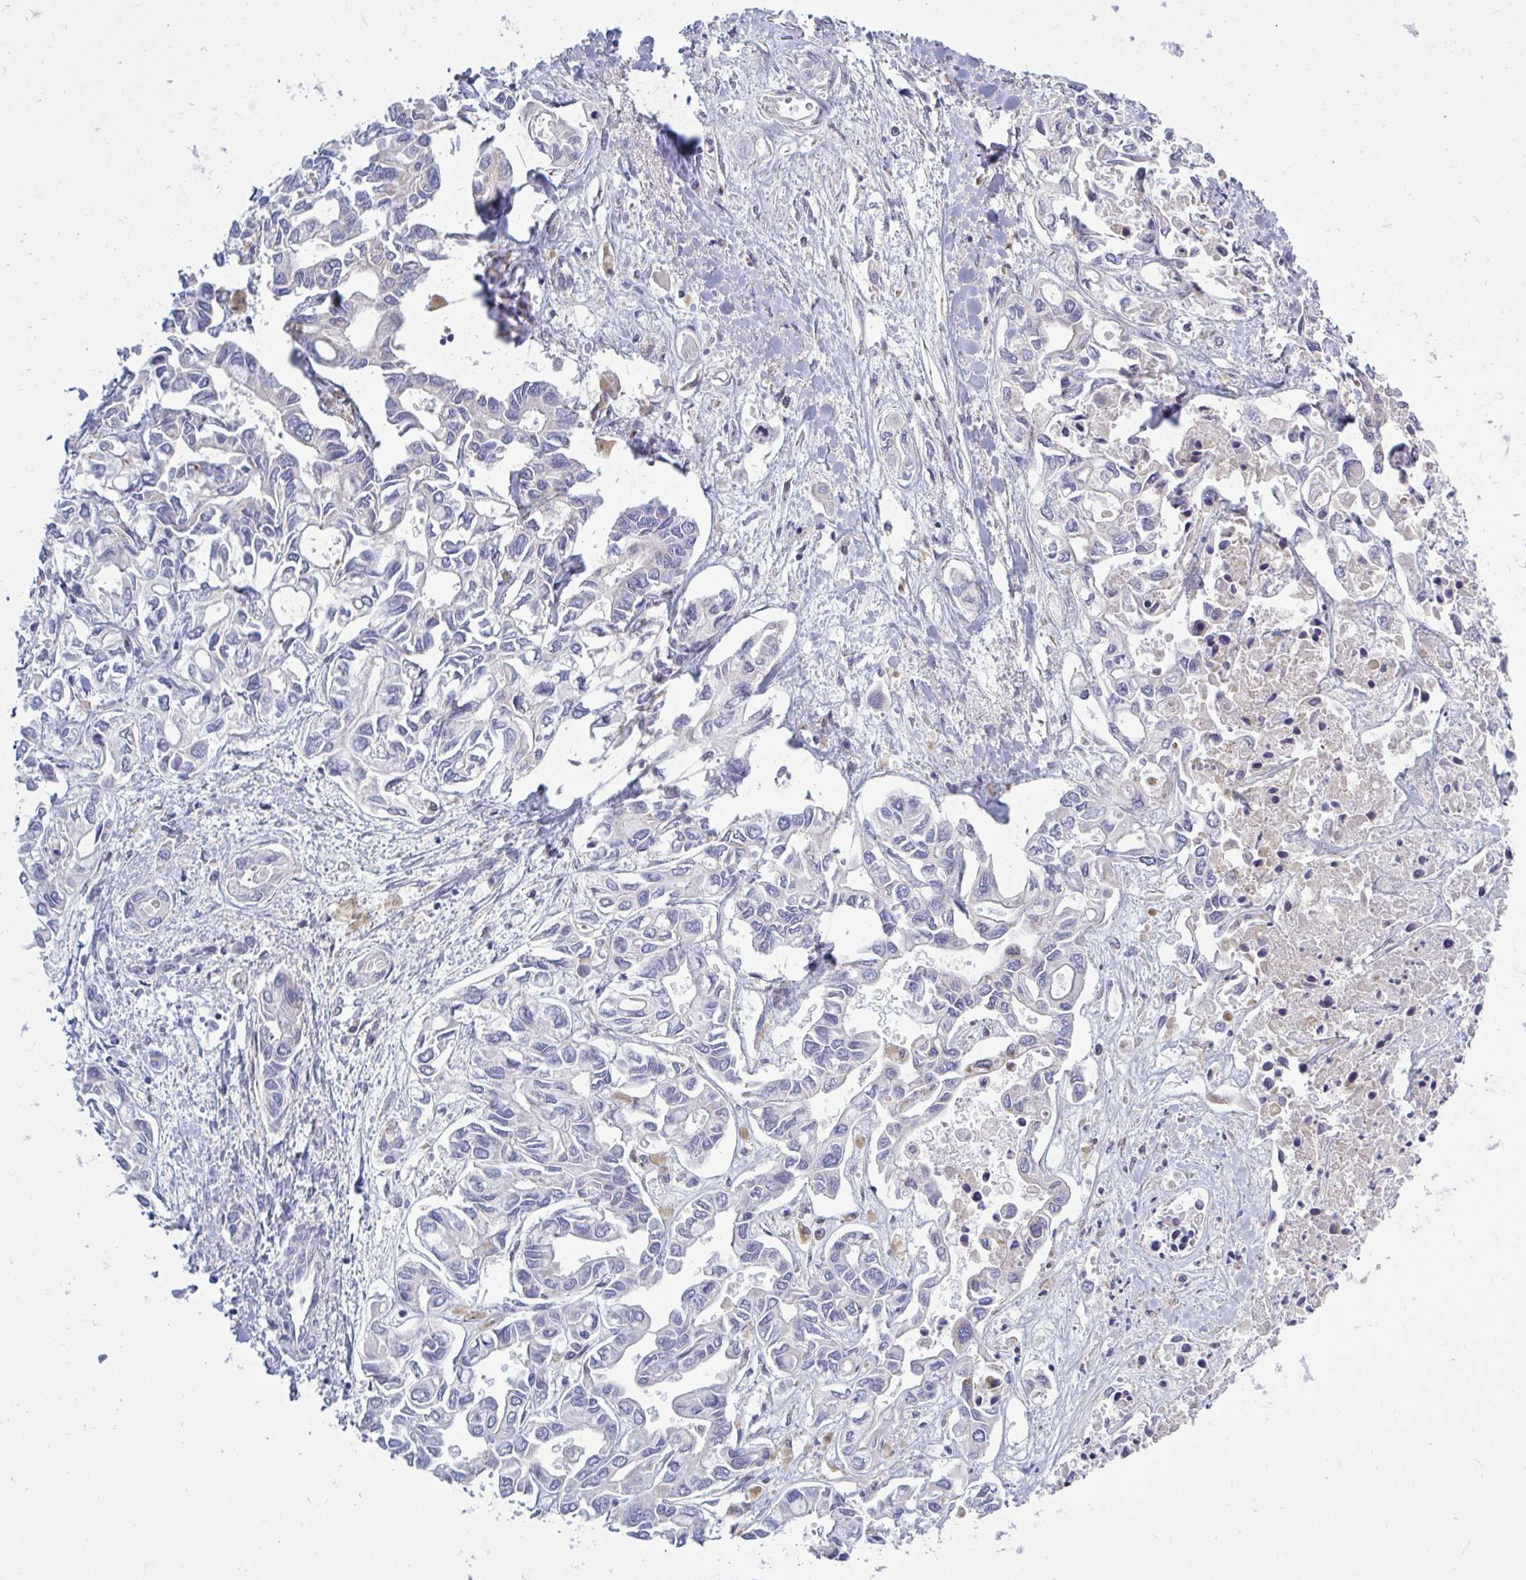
{"staining": {"intensity": "negative", "quantity": "none", "location": "none"}, "tissue": "liver cancer", "cell_type": "Tumor cells", "image_type": "cancer", "snomed": [{"axis": "morphology", "description": "Cholangiocarcinoma"}, {"axis": "topography", "description": "Liver"}], "caption": "Immunohistochemistry image of human cholangiocarcinoma (liver) stained for a protein (brown), which displays no expression in tumor cells.", "gene": "OR10R2", "patient": {"sex": "female", "age": 64}}